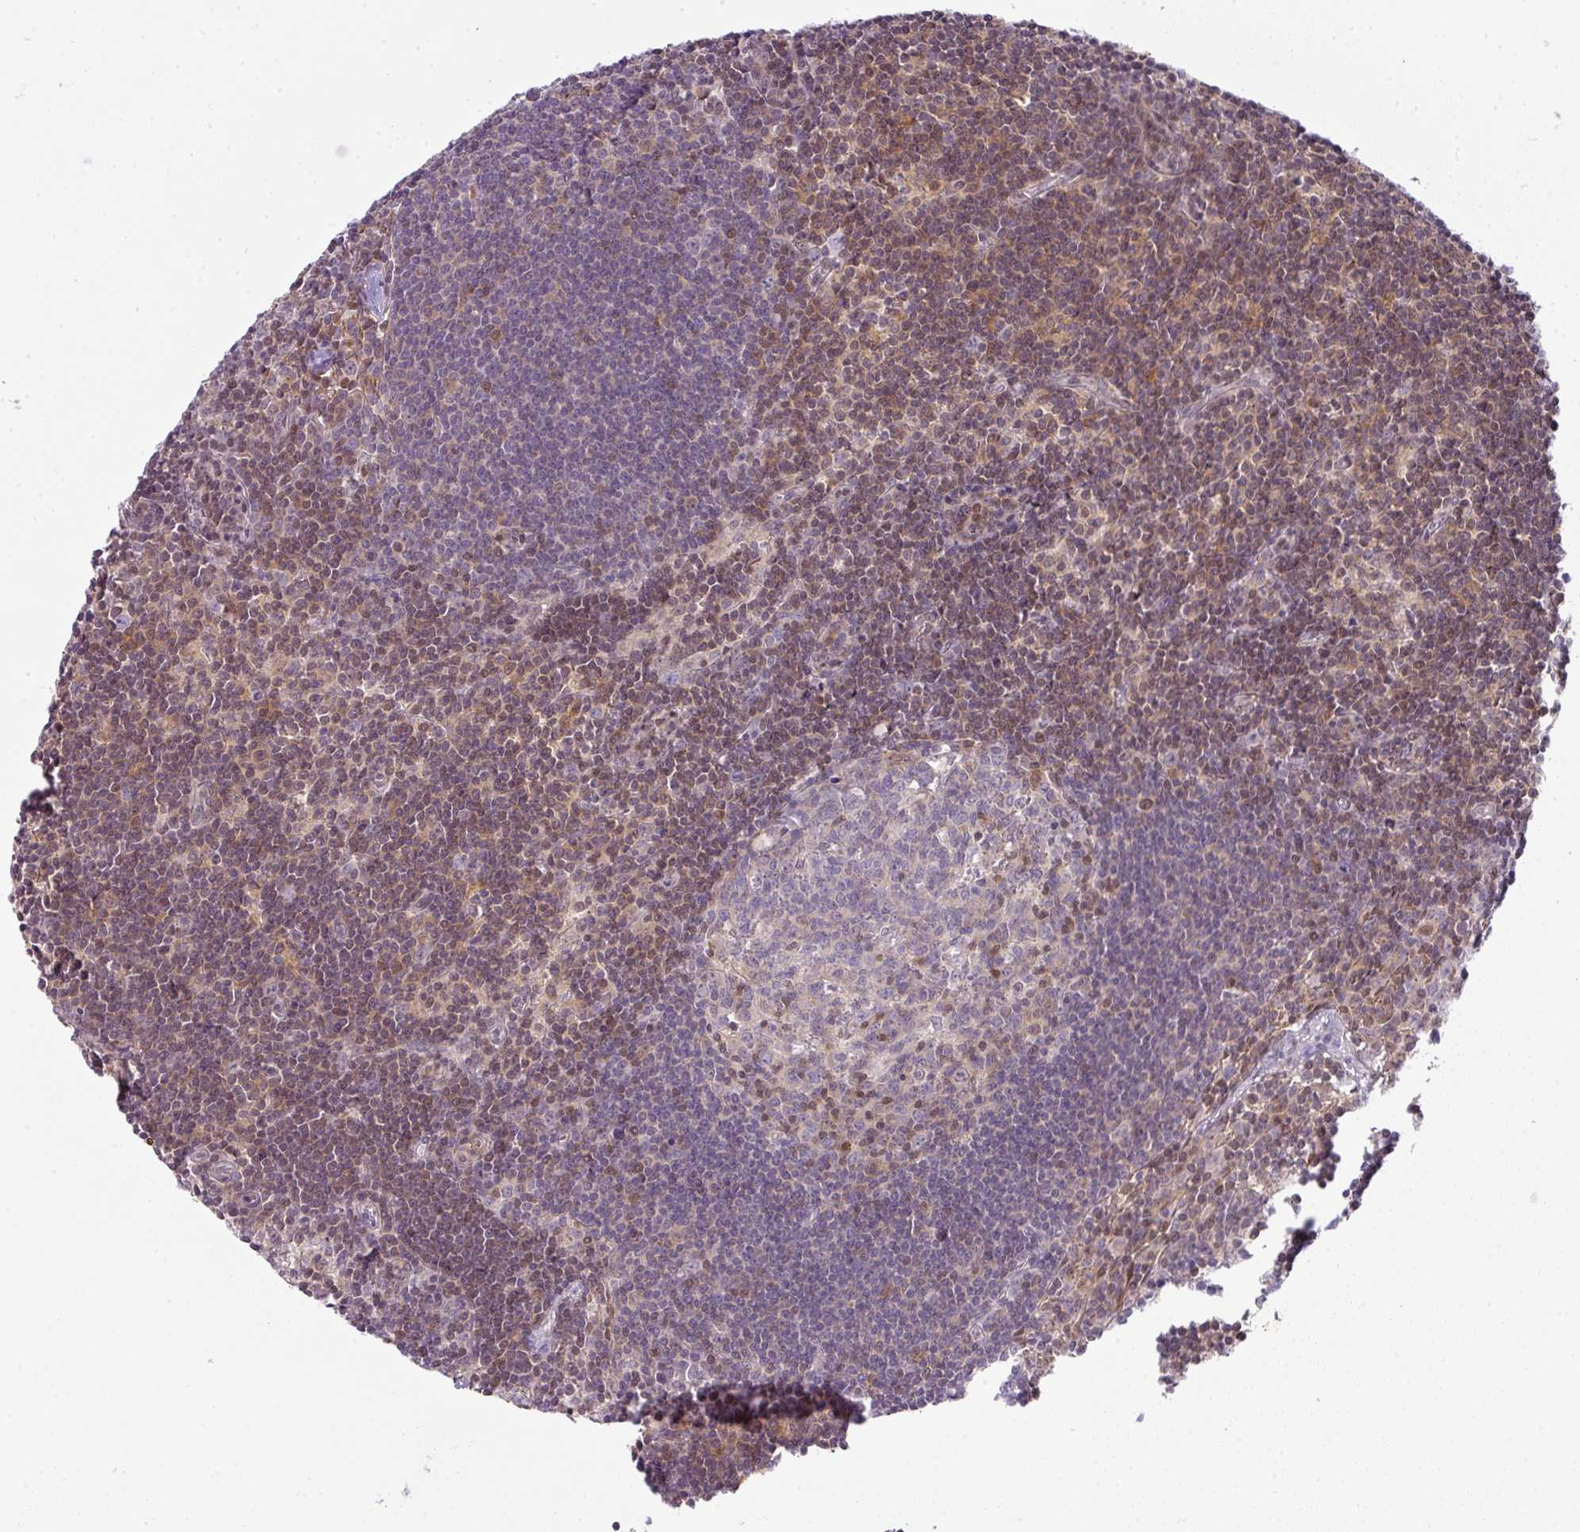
{"staining": {"intensity": "moderate", "quantity": "<25%", "location": "nuclear"}, "tissue": "lymph node", "cell_type": "Germinal center cells", "image_type": "normal", "snomed": [{"axis": "morphology", "description": "Normal tissue, NOS"}, {"axis": "topography", "description": "Lymph node"}], "caption": "A micrograph of human lymph node stained for a protein exhibits moderate nuclear brown staining in germinal center cells. (DAB (3,3'-diaminobenzidine) IHC, brown staining for protein, blue staining for nuclei).", "gene": "STAT5A", "patient": {"sex": "female", "age": 29}}